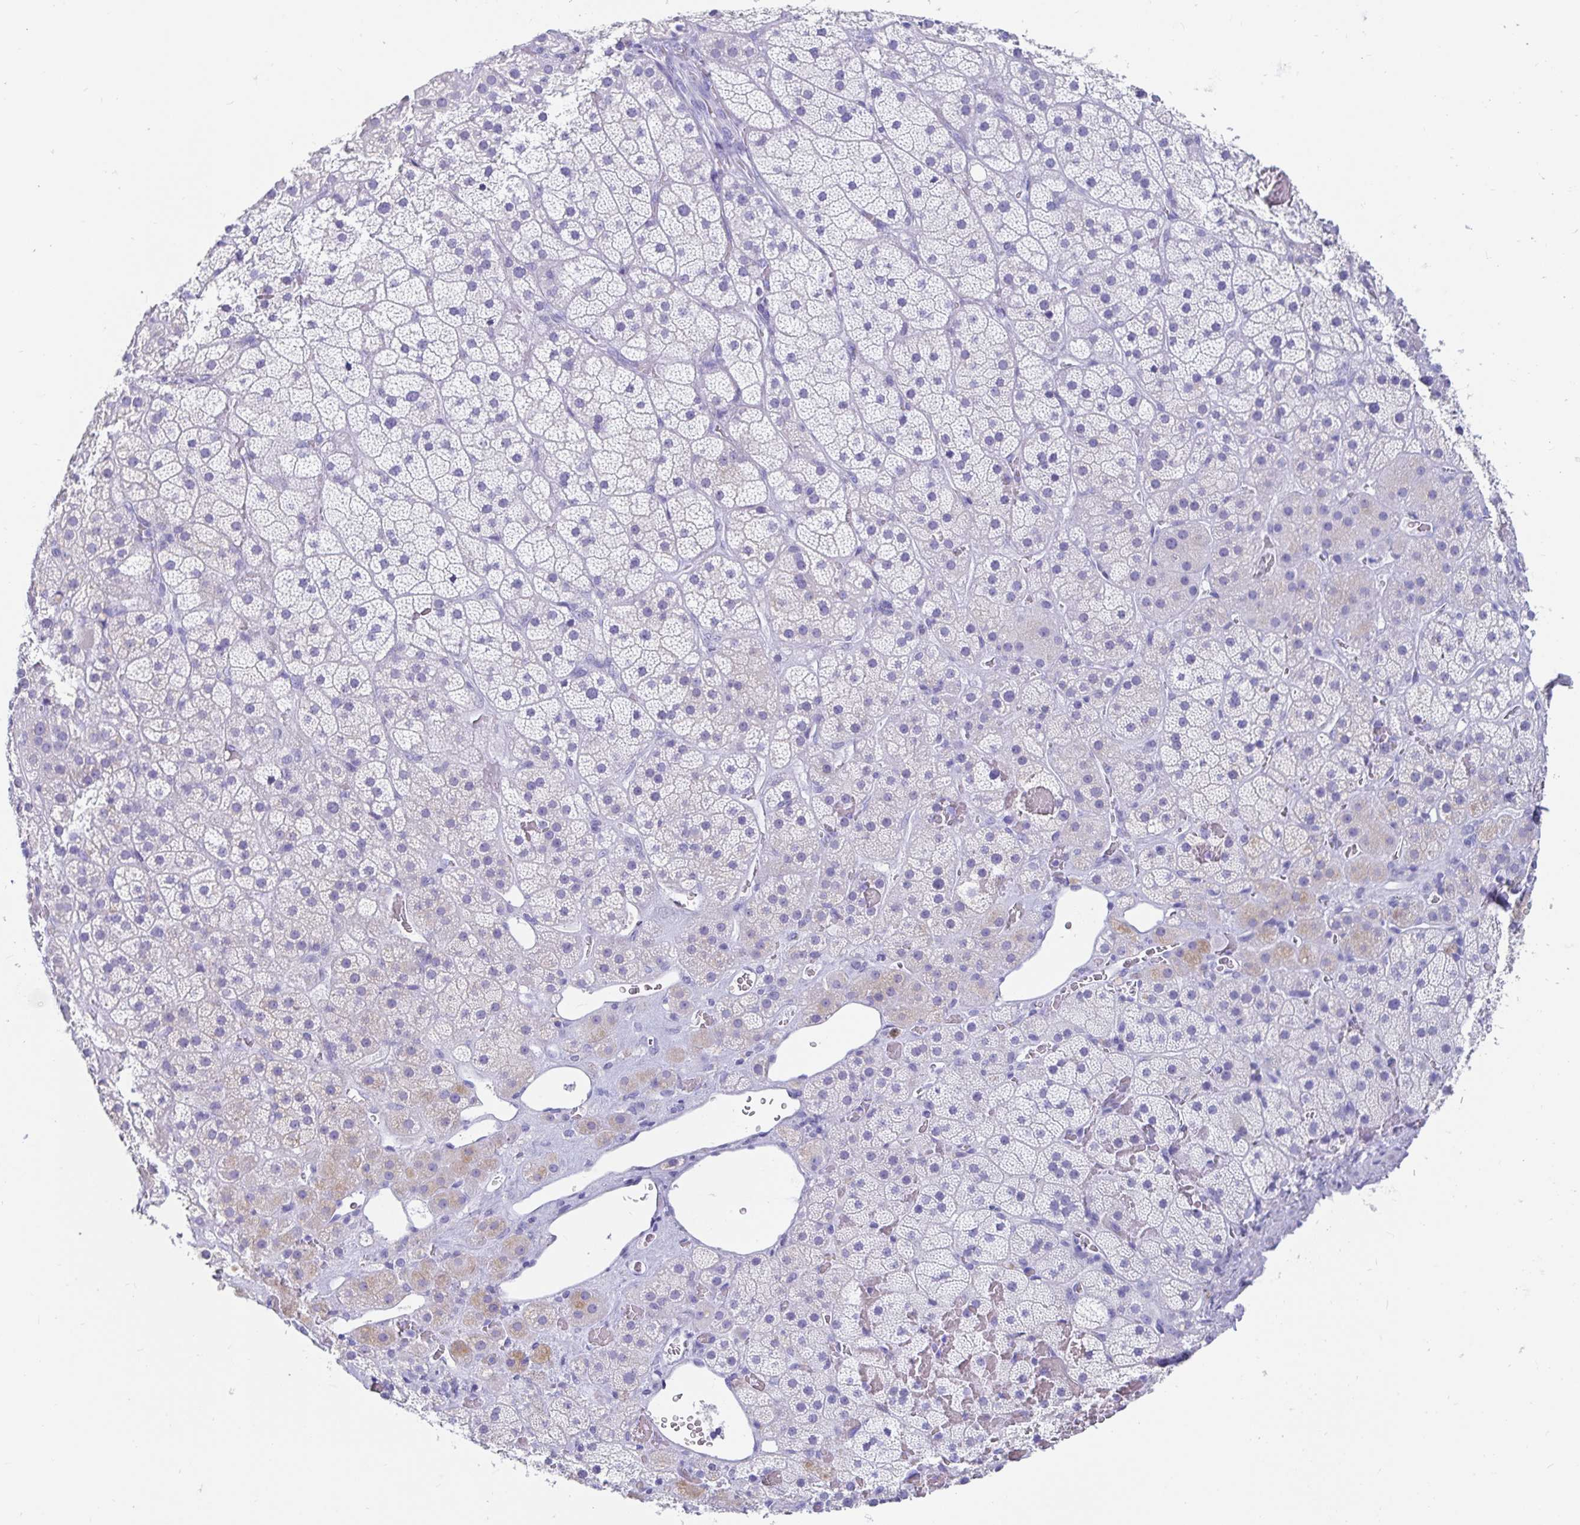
{"staining": {"intensity": "negative", "quantity": "none", "location": "none"}, "tissue": "adrenal gland", "cell_type": "Glandular cells", "image_type": "normal", "snomed": [{"axis": "morphology", "description": "Normal tissue, NOS"}, {"axis": "topography", "description": "Adrenal gland"}], "caption": "IHC micrograph of normal human adrenal gland stained for a protein (brown), which displays no staining in glandular cells. The staining is performed using DAB (3,3'-diaminobenzidine) brown chromogen with nuclei counter-stained in using hematoxylin.", "gene": "ZPBP2", "patient": {"sex": "male", "age": 57}}